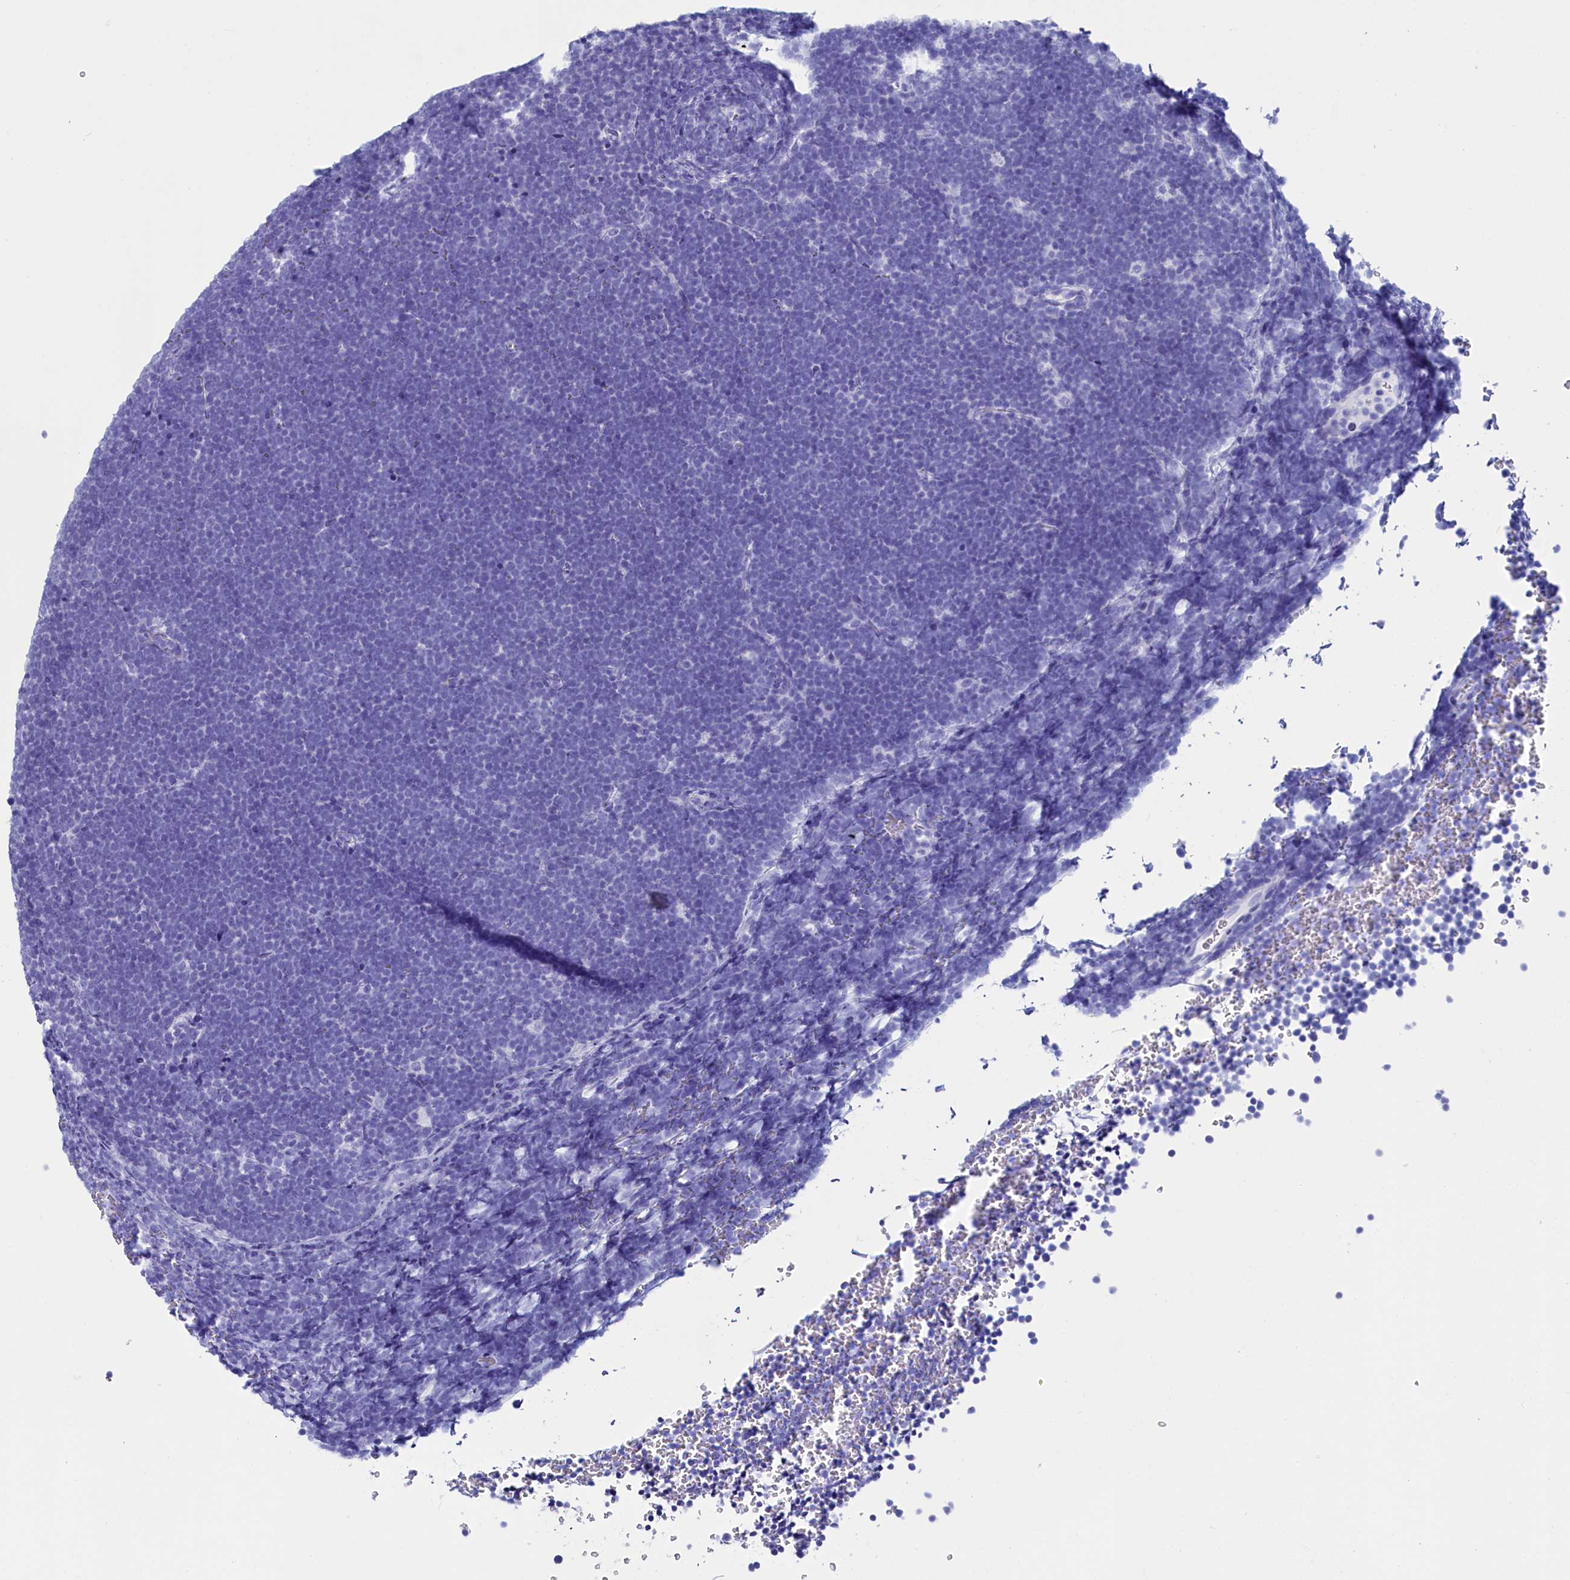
{"staining": {"intensity": "negative", "quantity": "none", "location": "none"}, "tissue": "lymphoma", "cell_type": "Tumor cells", "image_type": "cancer", "snomed": [{"axis": "morphology", "description": "Malignant lymphoma, non-Hodgkin's type, High grade"}, {"axis": "topography", "description": "Lymph node"}], "caption": "The image demonstrates no staining of tumor cells in lymphoma.", "gene": "ANKRD29", "patient": {"sex": "male", "age": 13}}